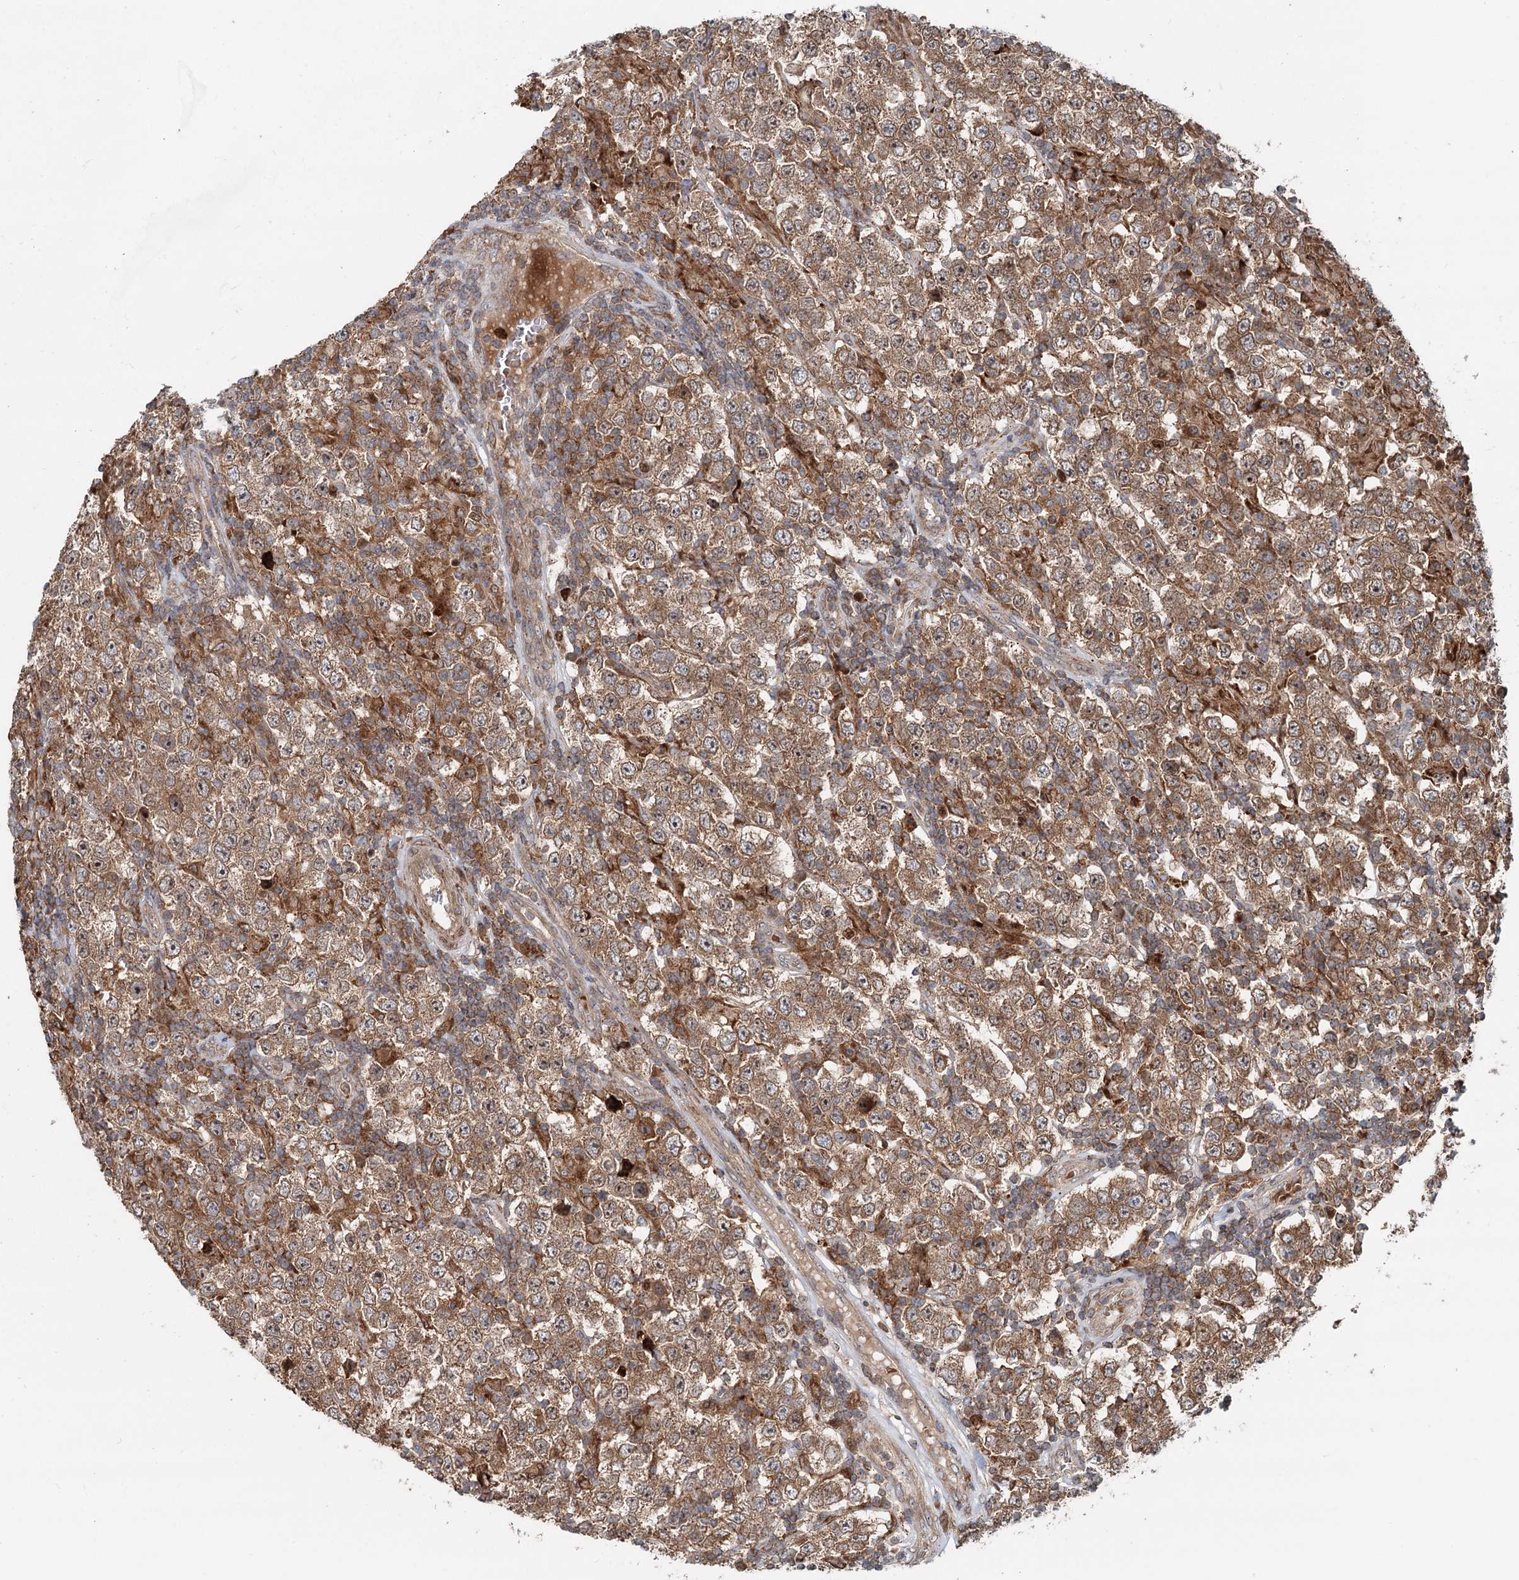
{"staining": {"intensity": "moderate", "quantity": ">75%", "location": "cytoplasmic/membranous"}, "tissue": "testis cancer", "cell_type": "Tumor cells", "image_type": "cancer", "snomed": [{"axis": "morphology", "description": "Normal tissue, NOS"}, {"axis": "morphology", "description": "Urothelial carcinoma, High grade"}, {"axis": "morphology", "description": "Seminoma, NOS"}, {"axis": "morphology", "description": "Carcinoma, Embryonal, NOS"}, {"axis": "topography", "description": "Urinary bladder"}, {"axis": "topography", "description": "Testis"}], "caption": "A brown stain labels moderate cytoplasmic/membranous expression of a protein in testis cancer tumor cells.", "gene": "RNF111", "patient": {"sex": "male", "age": 41}}